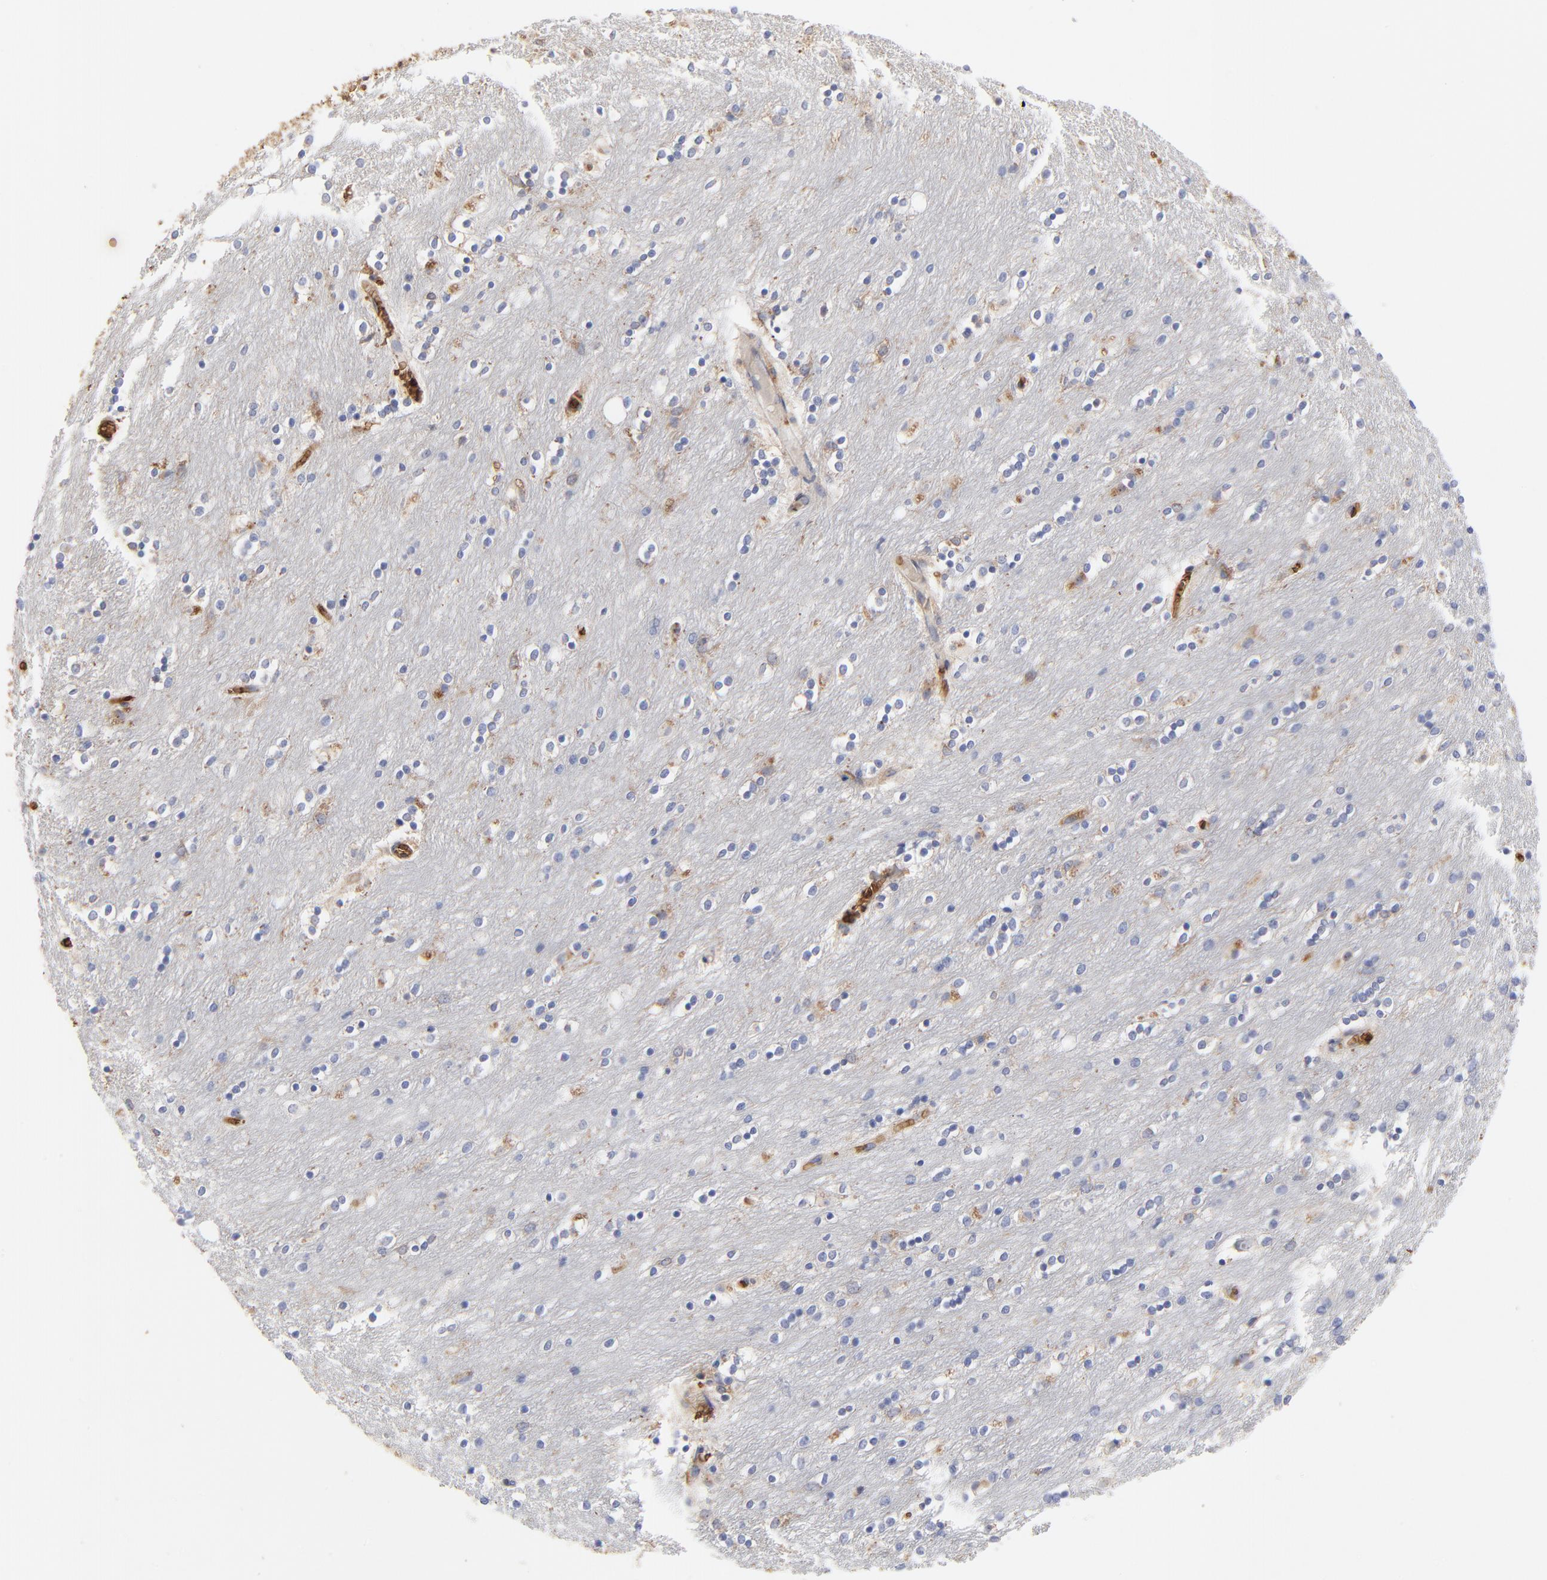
{"staining": {"intensity": "negative", "quantity": "none", "location": "none"}, "tissue": "caudate", "cell_type": "Glial cells", "image_type": "normal", "snomed": [{"axis": "morphology", "description": "Normal tissue, NOS"}, {"axis": "topography", "description": "Lateral ventricle wall"}], "caption": "Micrograph shows no significant protein staining in glial cells of benign caudate.", "gene": "PAG1", "patient": {"sex": "female", "age": 54}}